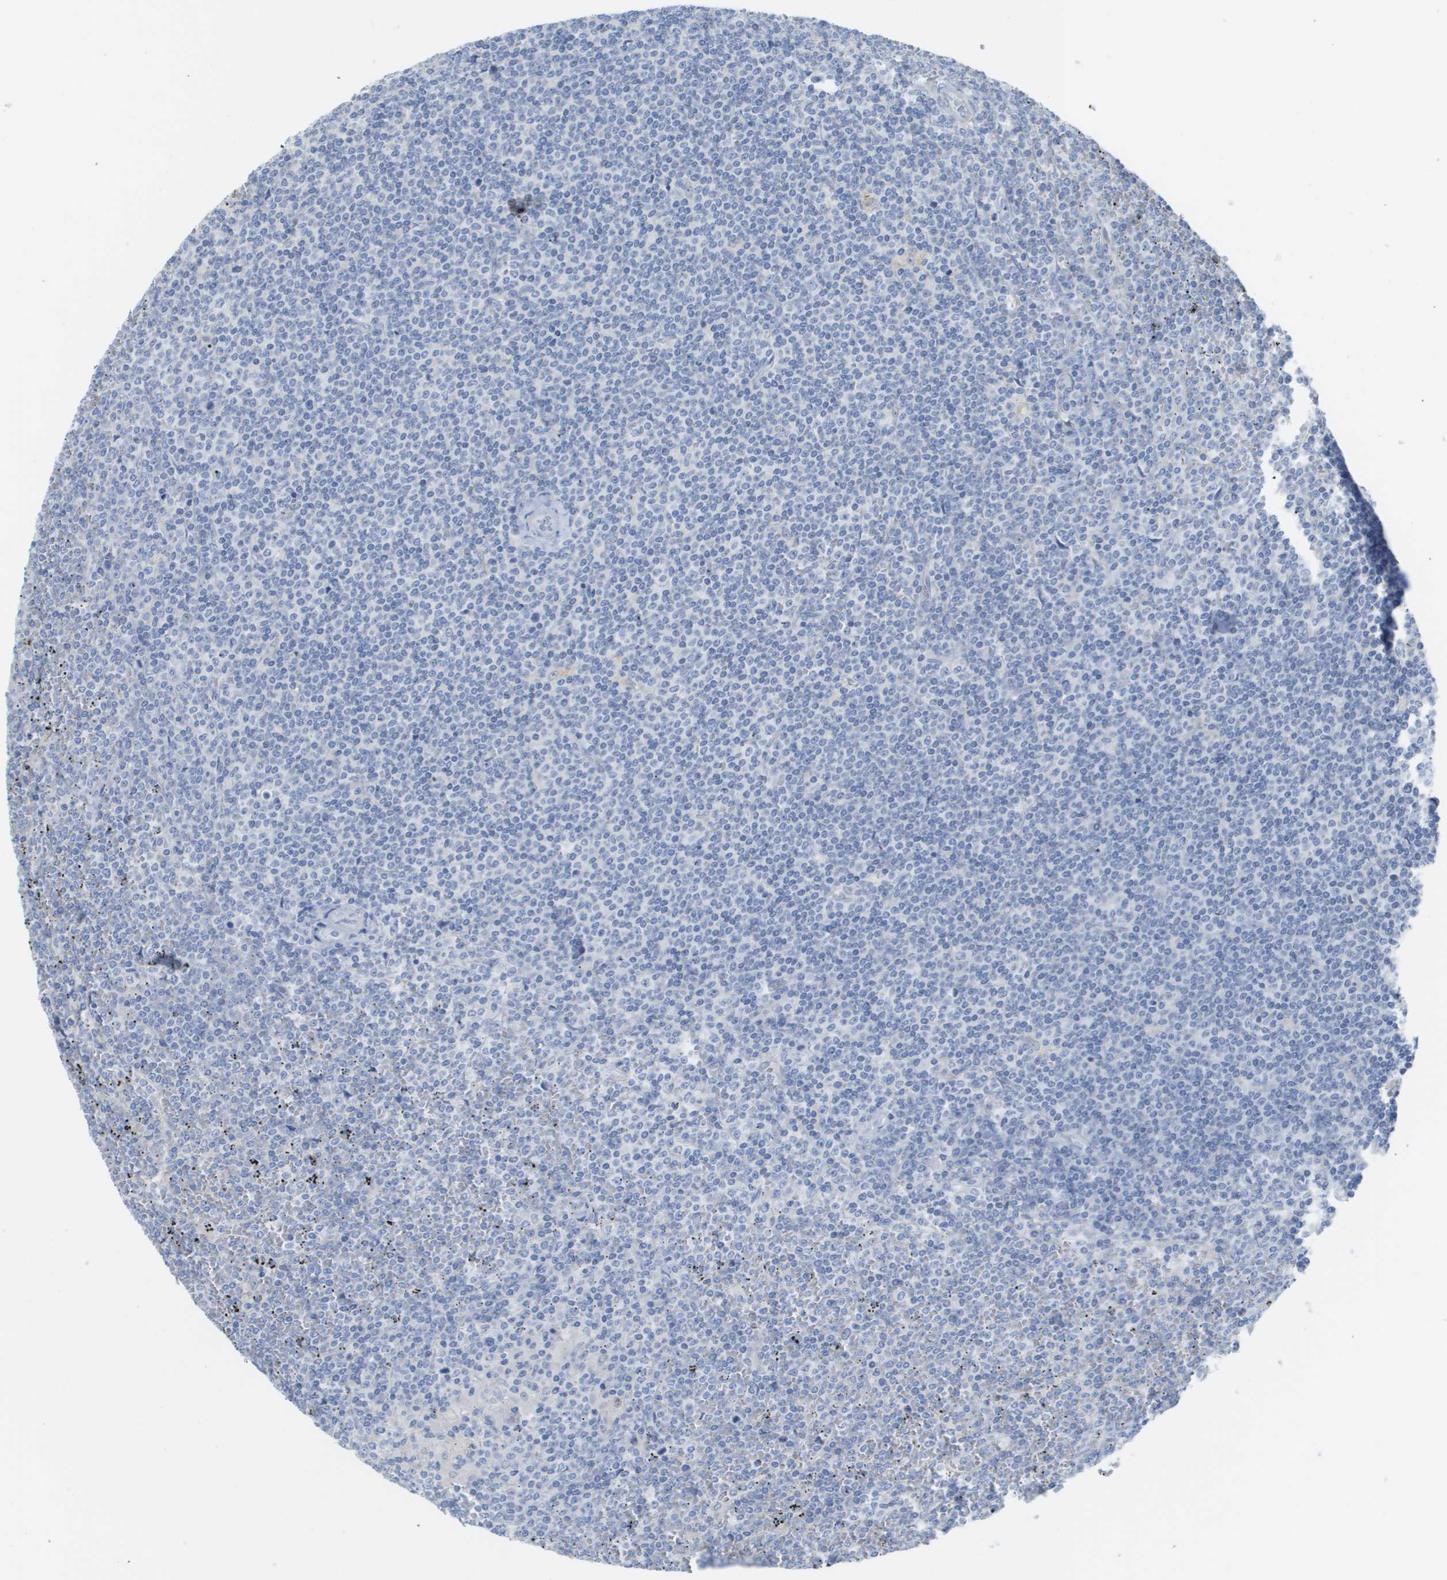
{"staining": {"intensity": "negative", "quantity": "none", "location": "none"}, "tissue": "lymphoma", "cell_type": "Tumor cells", "image_type": "cancer", "snomed": [{"axis": "morphology", "description": "Malignant lymphoma, non-Hodgkin's type, Low grade"}, {"axis": "topography", "description": "Spleen"}], "caption": "IHC histopathology image of neoplastic tissue: lymphoma stained with DAB (3,3'-diaminobenzidine) reveals no significant protein positivity in tumor cells.", "gene": "MYL3", "patient": {"sex": "female", "age": 19}}